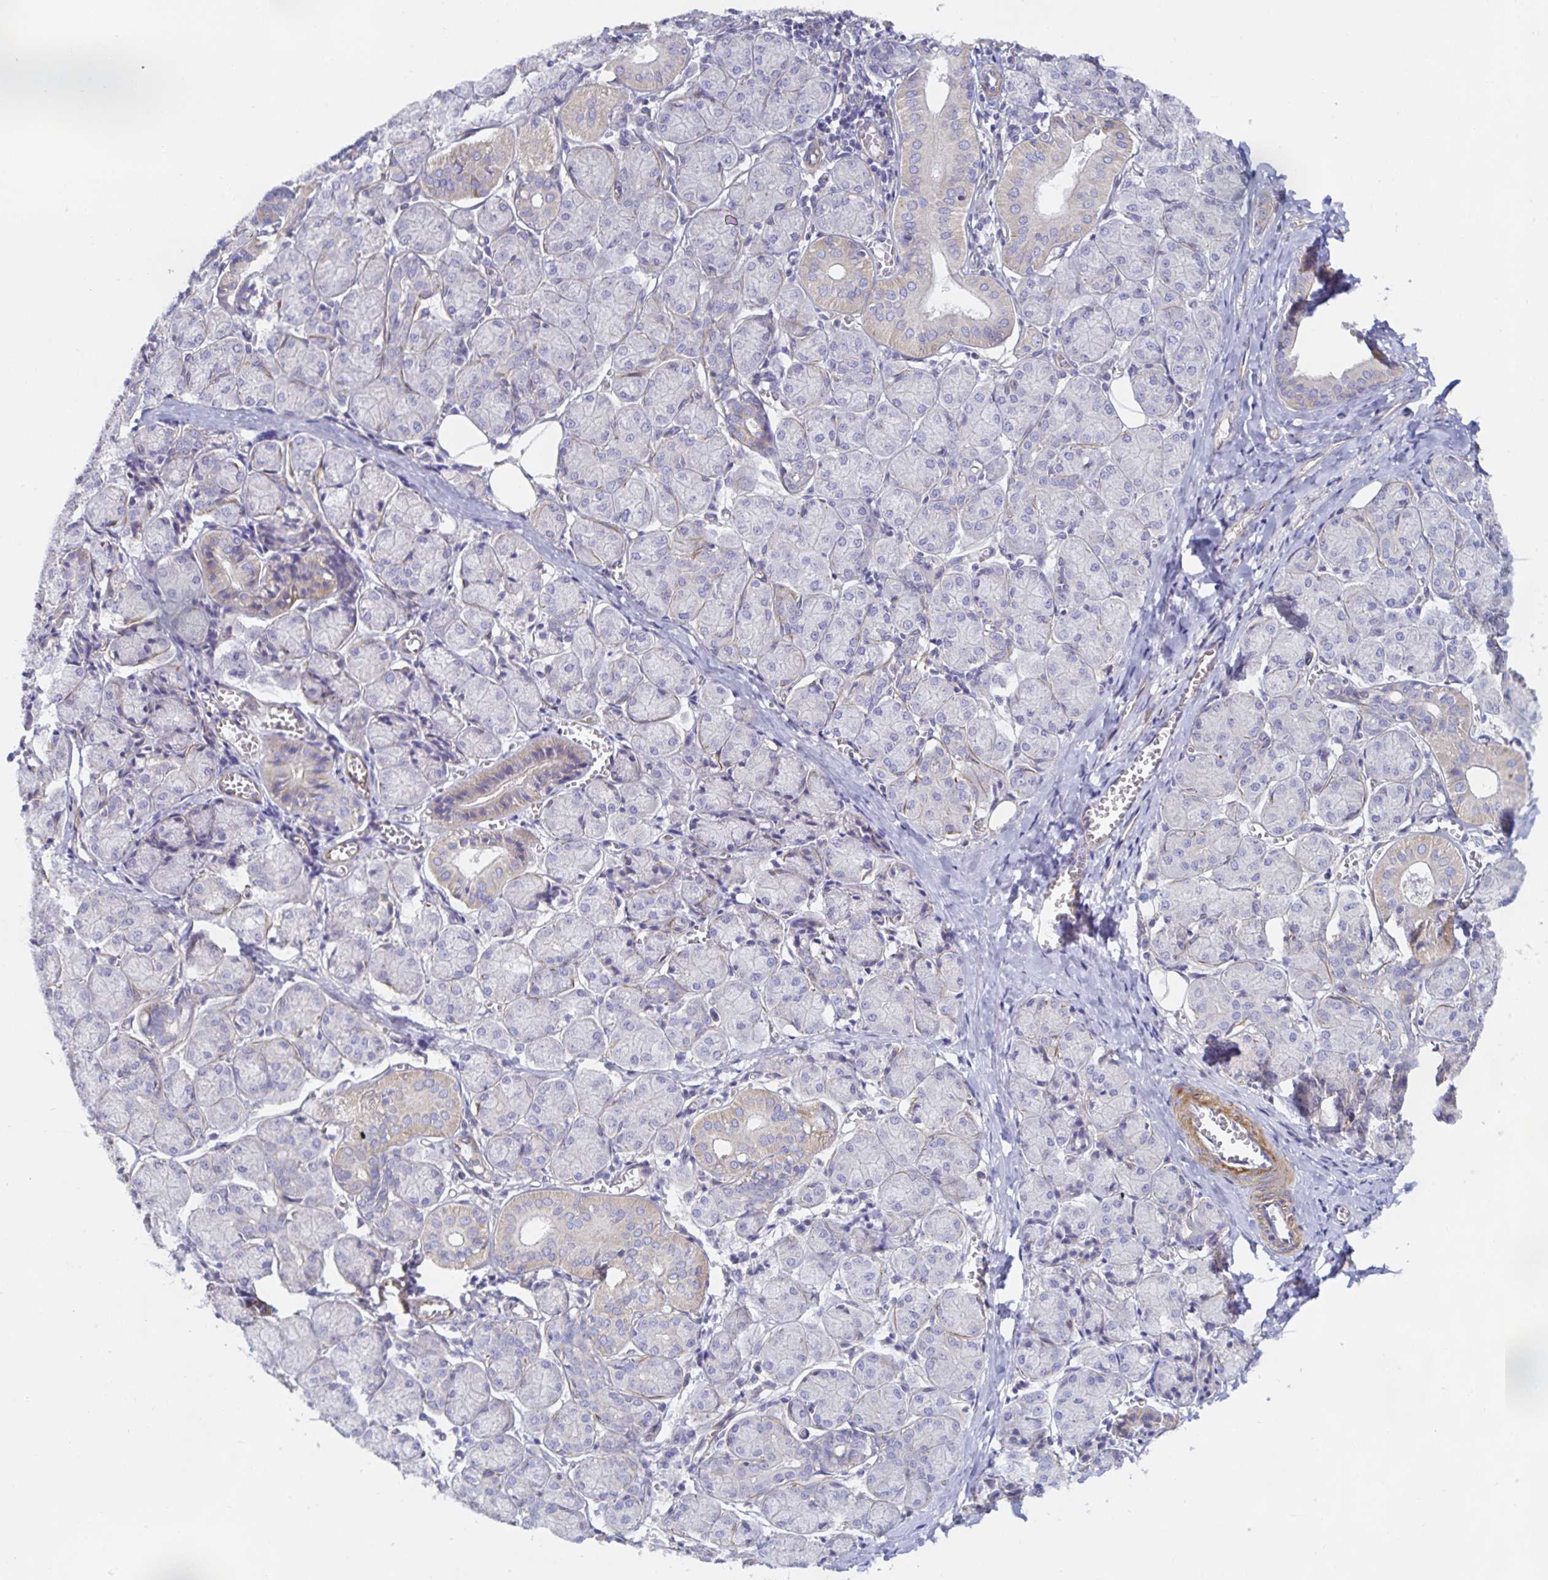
{"staining": {"intensity": "weak", "quantity": "<25%", "location": "cytoplasmic/membranous"}, "tissue": "salivary gland", "cell_type": "Glandular cells", "image_type": "normal", "snomed": [{"axis": "morphology", "description": "Normal tissue, NOS"}, {"axis": "morphology", "description": "Inflammation, NOS"}, {"axis": "topography", "description": "Lymph node"}, {"axis": "topography", "description": "Salivary gland"}], "caption": "Immunohistochemical staining of benign human salivary gland displays no significant positivity in glandular cells. The staining was performed using DAB (3,3'-diaminobenzidine) to visualize the protein expression in brown, while the nuclei were stained in blue with hematoxylin (Magnification: 20x).", "gene": "METTL22", "patient": {"sex": "male", "age": 3}}